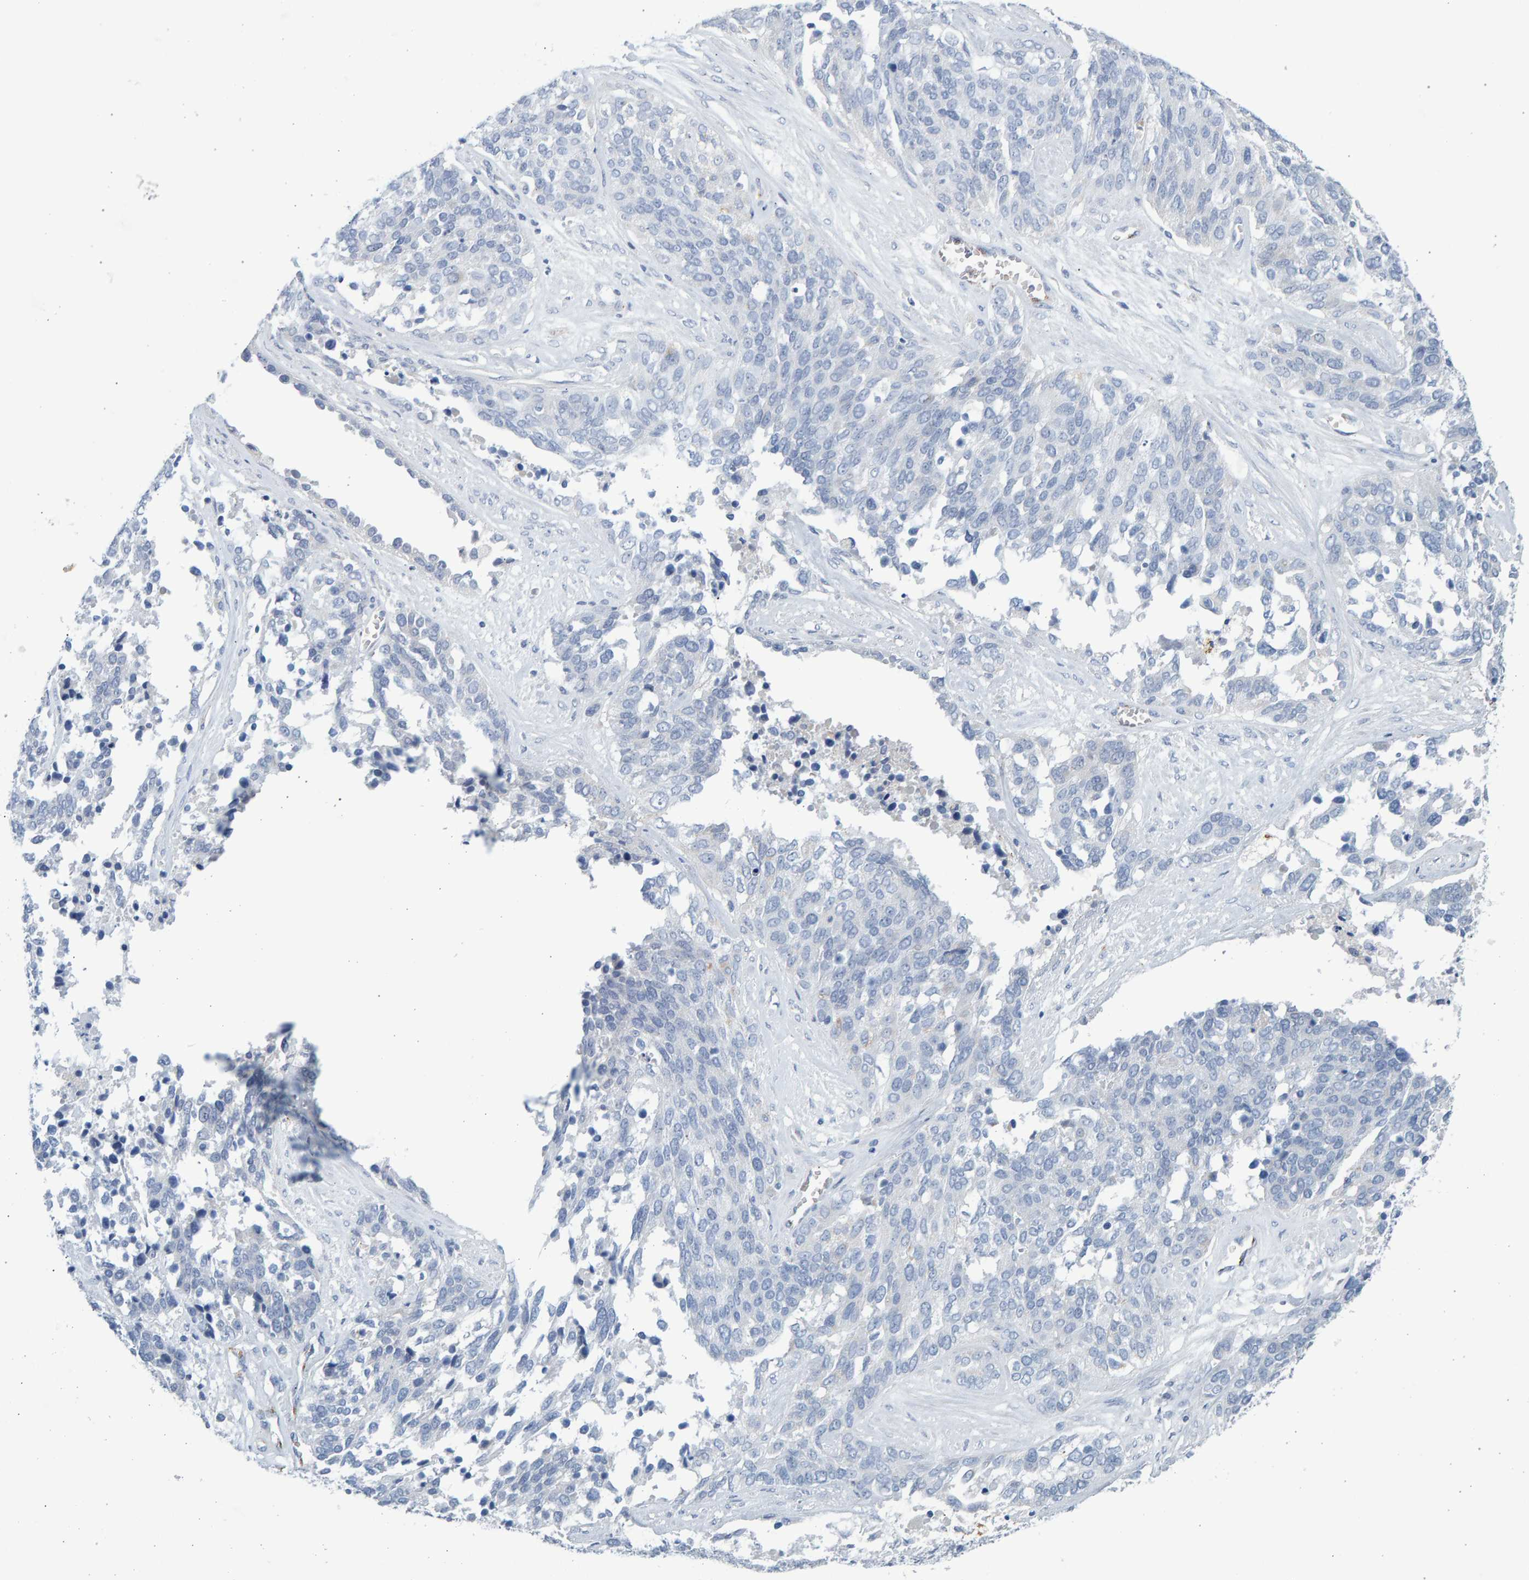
{"staining": {"intensity": "negative", "quantity": "none", "location": "none"}, "tissue": "ovarian cancer", "cell_type": "Tumor cells", "image_type": "cancer", "snomed": [{"axis": "morphology", "description": "Cystadenocarcinoma, serous, NOS"}, {"axis": "topography", "description": "Ovary"}], "caption": "Tumor cells show no significant positivity in ovarian serous cystadenocarcinoma.", "gene": "SLC34A3", "patient": {"sex": "female", "age": 44}}